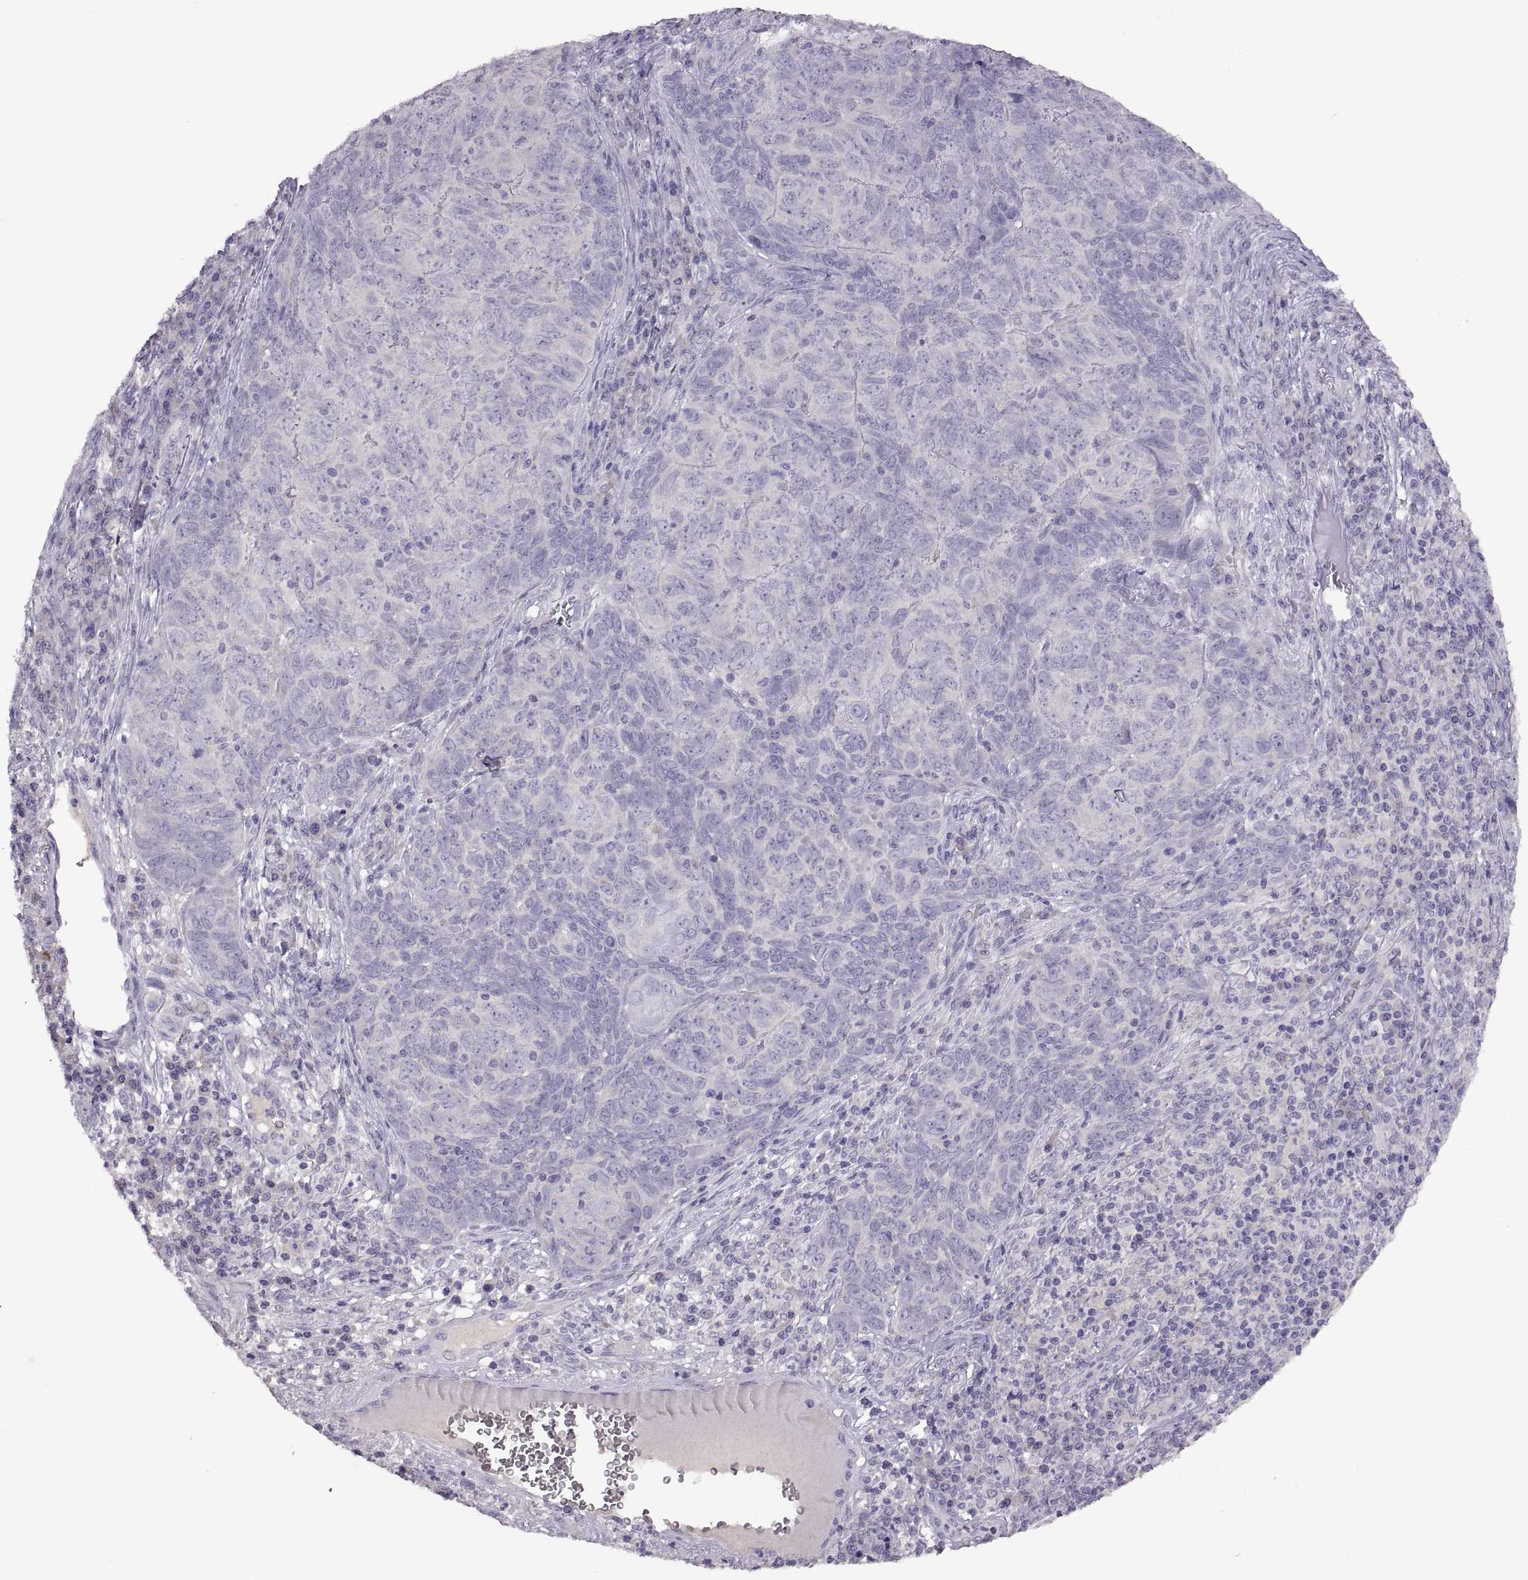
{"staining": {"intensity": "negative", "quantity": "none", "location": "none"}, "tissue": "skin cancer", "cell_type": "Tumor cells", "image_type": "cancer", "snomed": [{"axis": "morphology", "description": "Squamous cell carcinoma, NOS"}, {"axis": "topography", "description": "Skin"}, {"axis": "topography", "description": "Anal"}], "caption": "The photomicrograph demonstrates no staining of tumor cells in squamous cell carcinoma (skin).", "gene": "TBX19", "patient": {"sex": "female", "age": 51}}